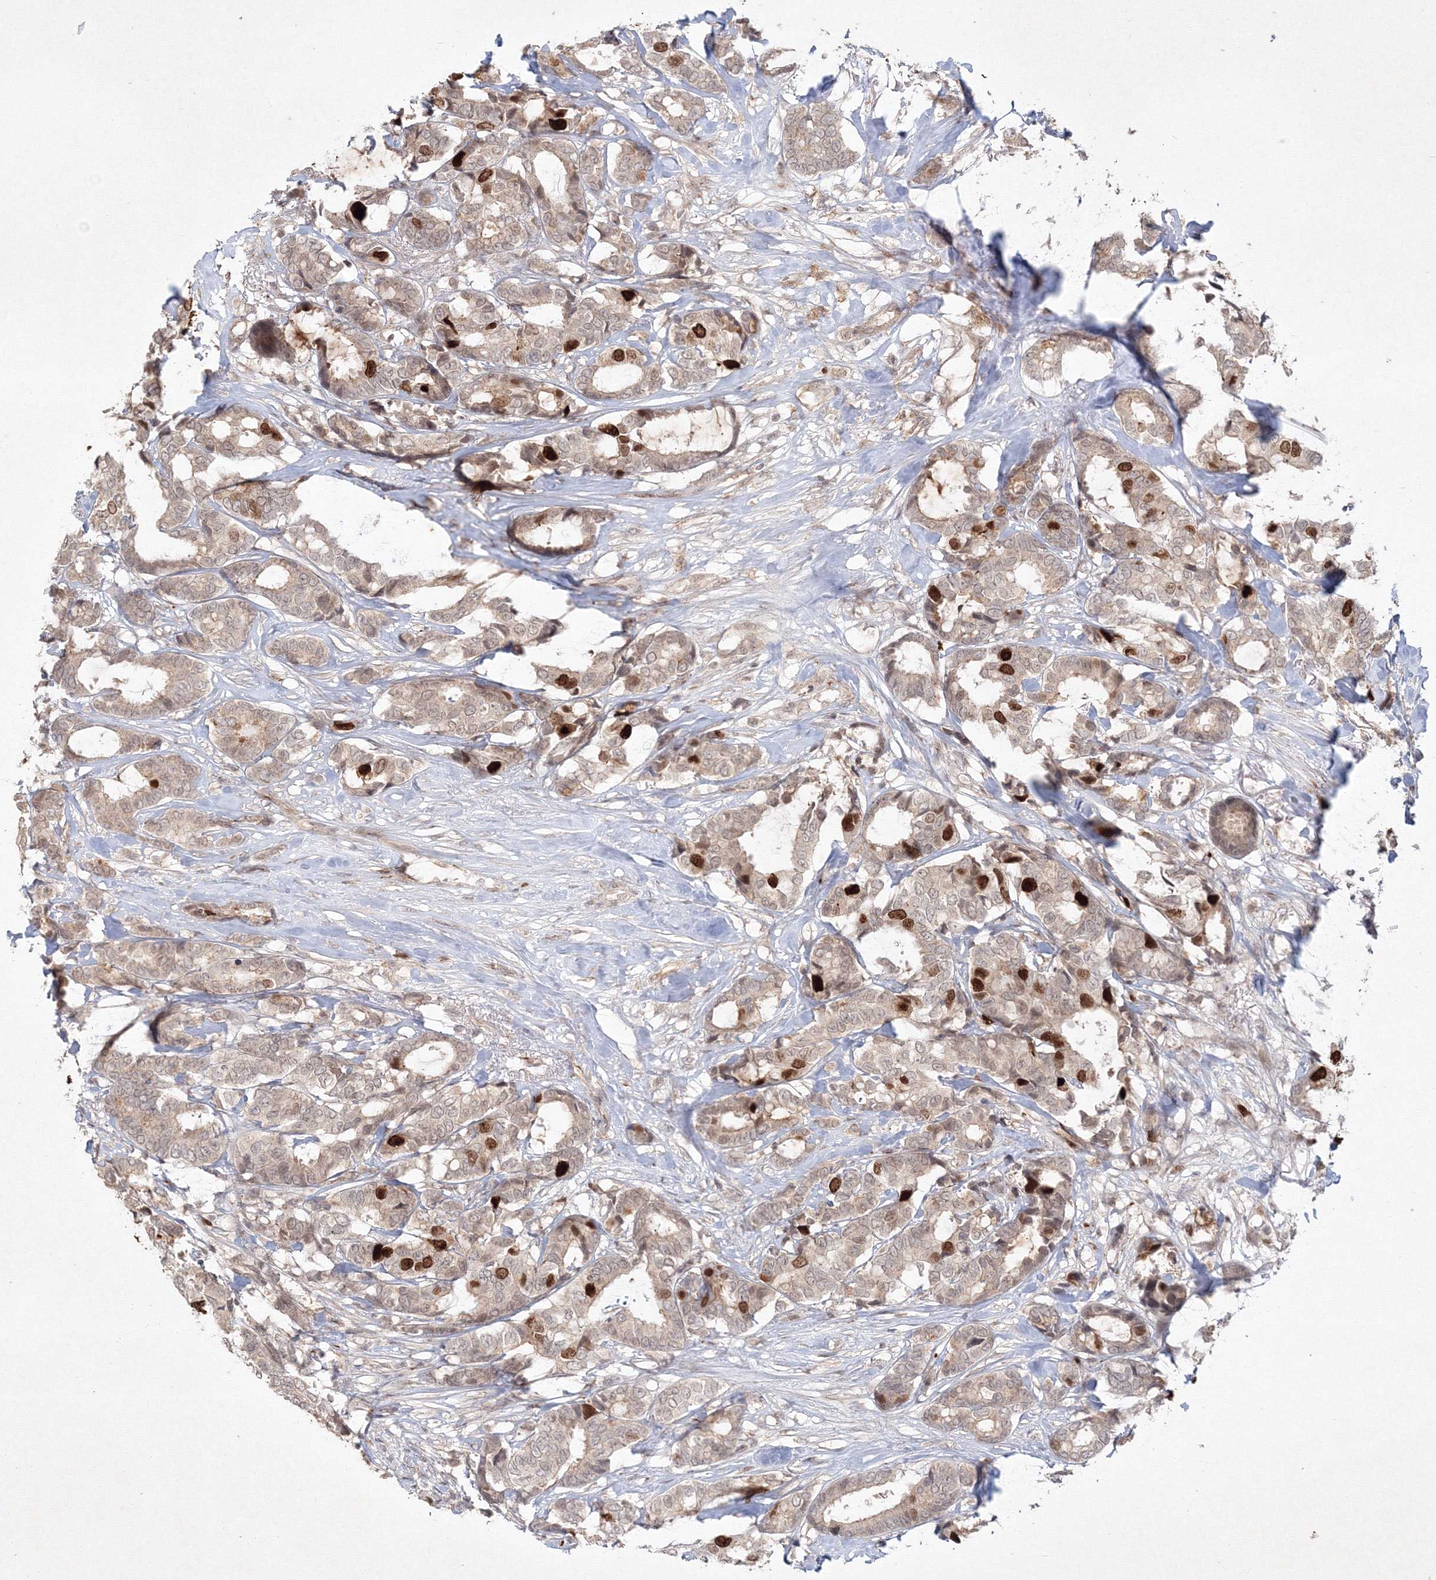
{"staining": {"intensity": "strong", "quantity": "<25%", "location": "nuclear"}, "tissue": "breast cancer", "cell_type": "Tumor cells", "image_type": "cancer", "snomed": [{"axis": "morphology", "description": "Duct carcinoma"}, {"axis": "topography", "description": "Breast"}], "caption": "The immunohistochemical stain shows strong nuclear positivity in tumor cells of infiltrating ductal carcinoma (breast) tissue.", "gene": "KIF20A", "patient": {"sex": "female", "age": 87}}